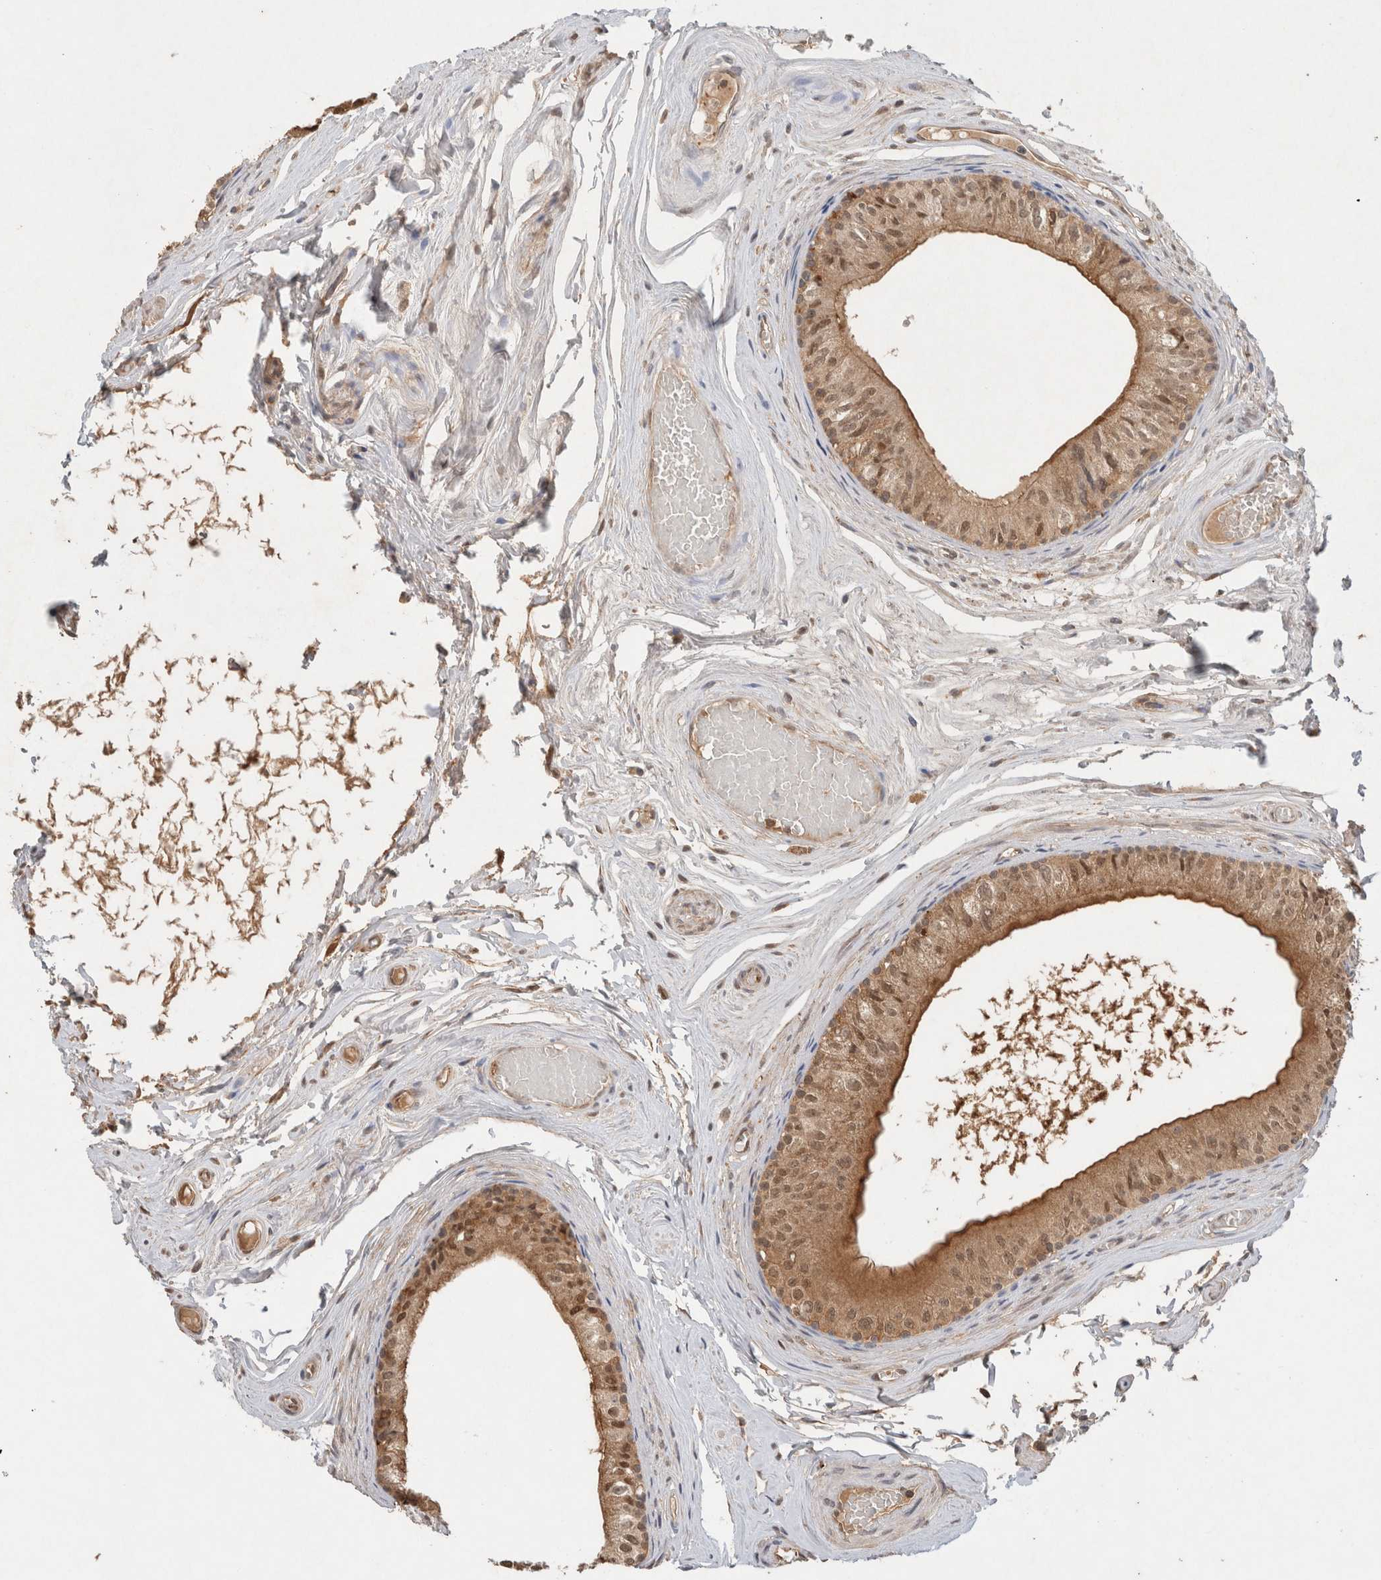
{"staining": {"intensity": "moderate", "quantity": ">75%", "location": "cytoplasmic/membranous,nuclear"}, "tissue": "epididymis", "cell_type": "Glandular cells", "image_type": "normal", "snomed": [{"axis": "morphology", "description": "Normal tissue, NOS"}, {"axis": "topography", "description": "Epididymis"}], "caption": "Epididymis stained with a protein marker reveals moderate staining in glandular cells.", "gene": "YWHAH", "patient": {"sex": "male", "age": 79}}